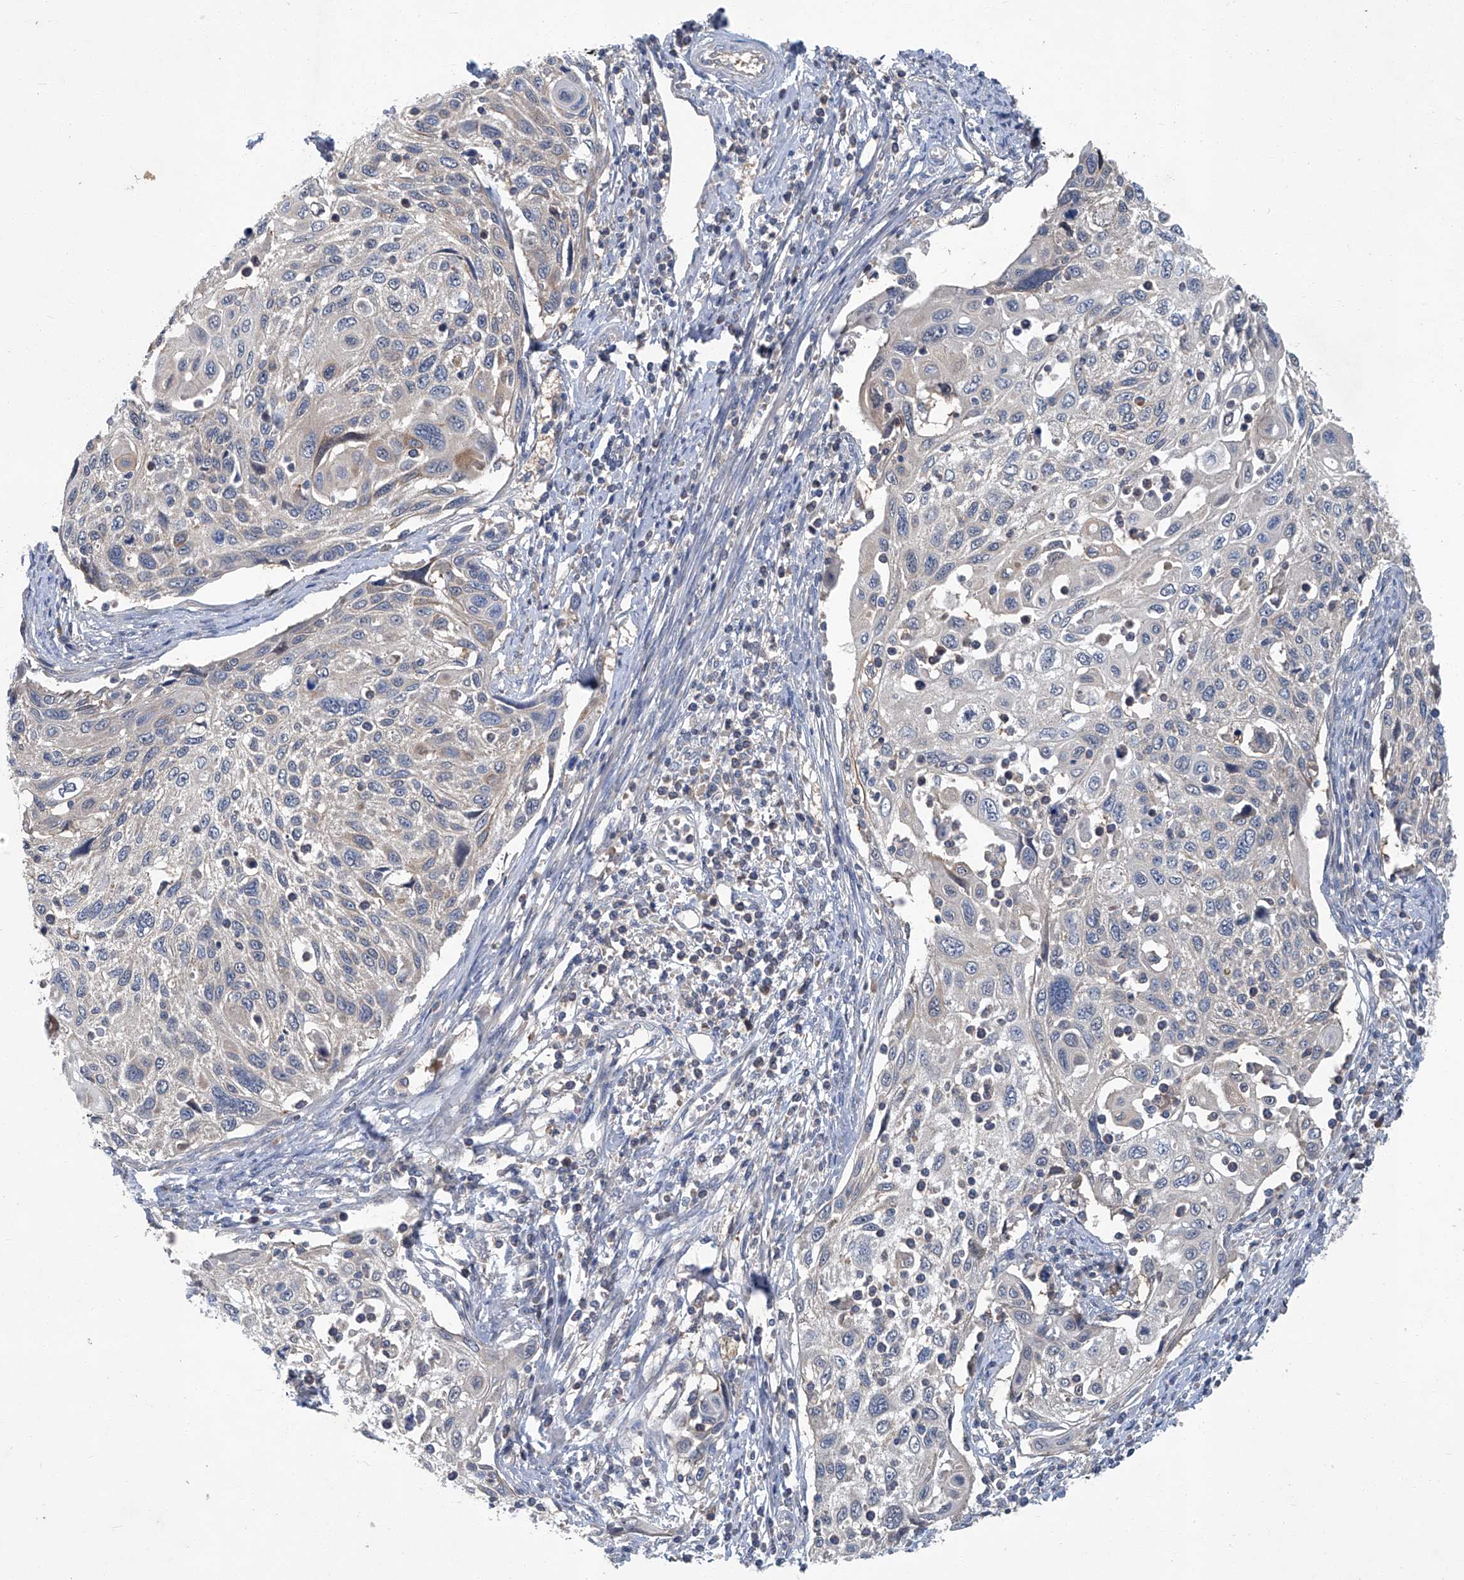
{"staining": {"intensity": "negative", "quantity": "none", "location": "none"}, "tissue": "cervical cancer", "cell_type": "Tumor cells", "image_type": "cancer", "snomed": [{"axis": "morphology", "description": "Squamous cell carcinoma, NOS"}, {"axis": "topography", "description": "Cervix"}], "caption": "Immunohistochemistry image of neoplastic tissue: human squamous cell carcinoma (cervical) stained with DAB (3,3'-diaminobenzidine) displays no significant protein expression in tumor cells.", "gene": "ANKRD34A", "patient": {"sex": "female", "age": 70}}